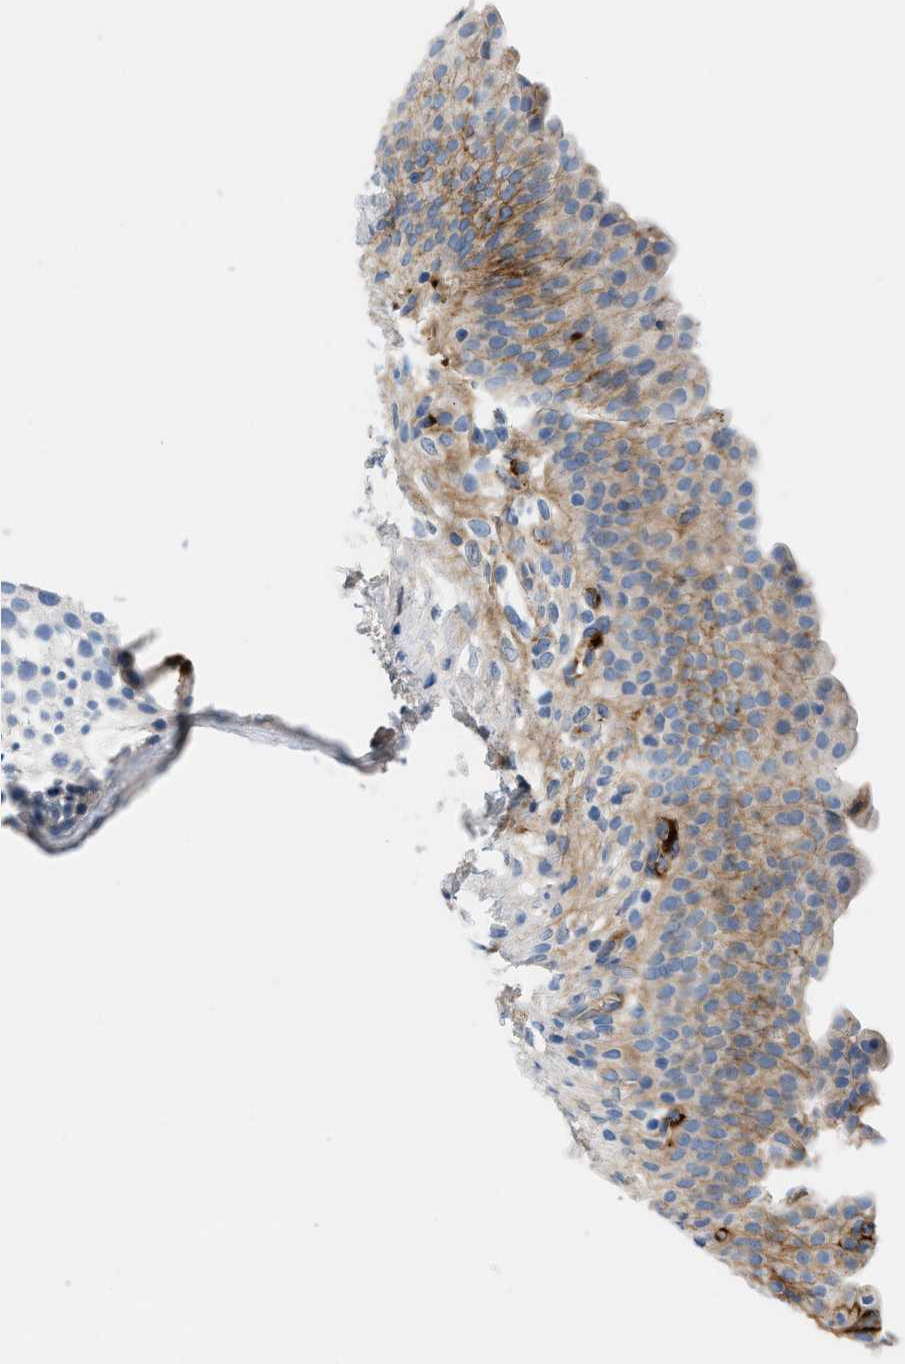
{"staining": {"intensity": "moderate", "quantity": "25%-75%", "location": "cytoplasmic/membranous"}, "tissue": "urinary bladder", "cell_type": "Urothelial cells", "image_type": "normal", "snomed": [{"axis": "morphology", "description": "Normal tissue, NOS"}, {"axis": "topography", "description": "Urinary bladder"}], "caption": "DAB (3,3'-diaminobenzidine) immunohistochemical staining of benign urinary bladder exhibits moderate cytoplasmic/membranous protein positivity in approximately 25%-75% of urothelial cells. (brown staining indicates protein expression, while blue staining denotes nuclei).", "gene": "CFI", "patient": {"sex": "female", "age": 79}}